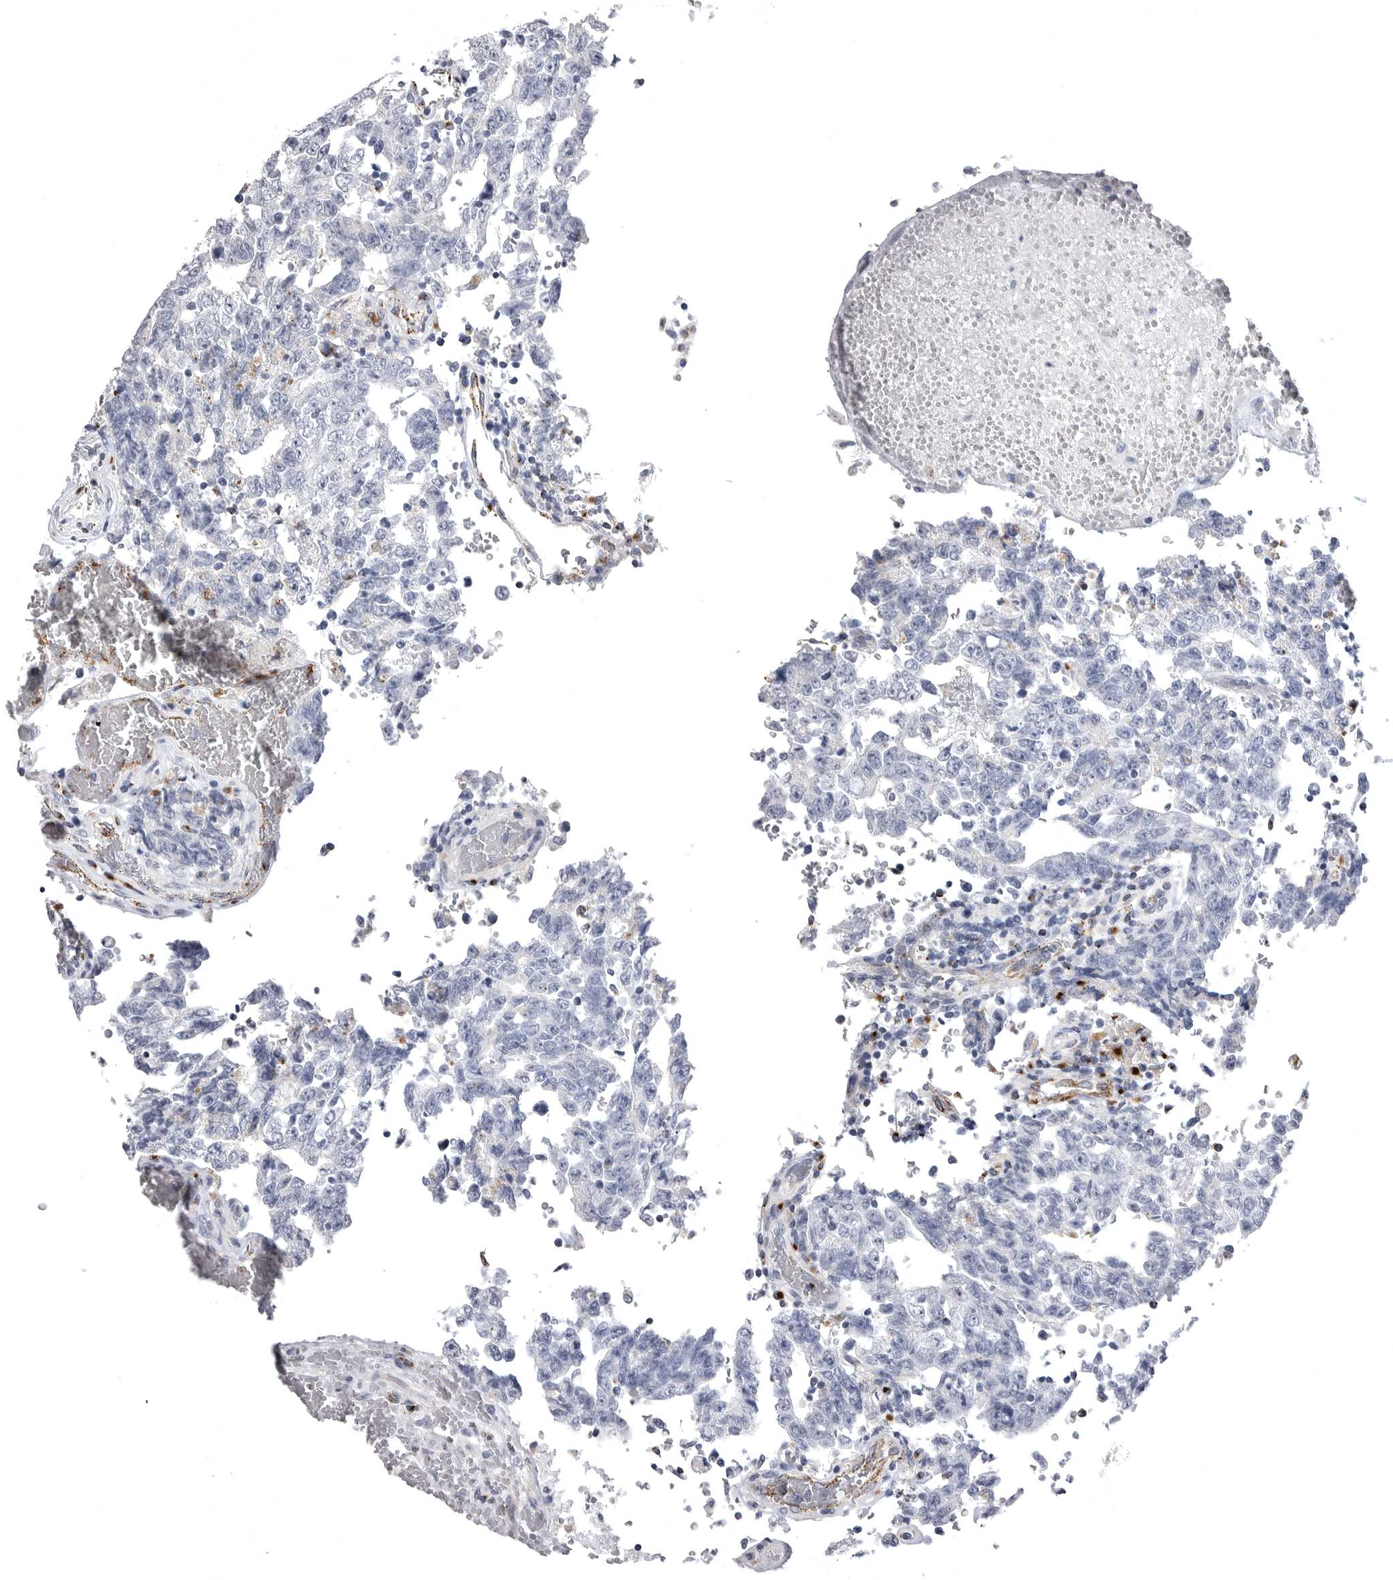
{"staining": {"intensity": "negative", "quantity": "none", "location": "none"}, "tissue": "testis cancer", "cell_type": "Tumor cells", "image_type": "cancer", "snomed": [{"axis": "morphology", "description": "Carcinoma, Embryonal, NOS"}, {"axis": "topography", "description": "Testis"}], "caption": "Tumor cells are negative for brown protein staining in testis embryonal carcinoma. (DAB IHC with hematoxylin counter stain).", "gene": "PSPN", "patient": {"sex": "male", "age": 26}}